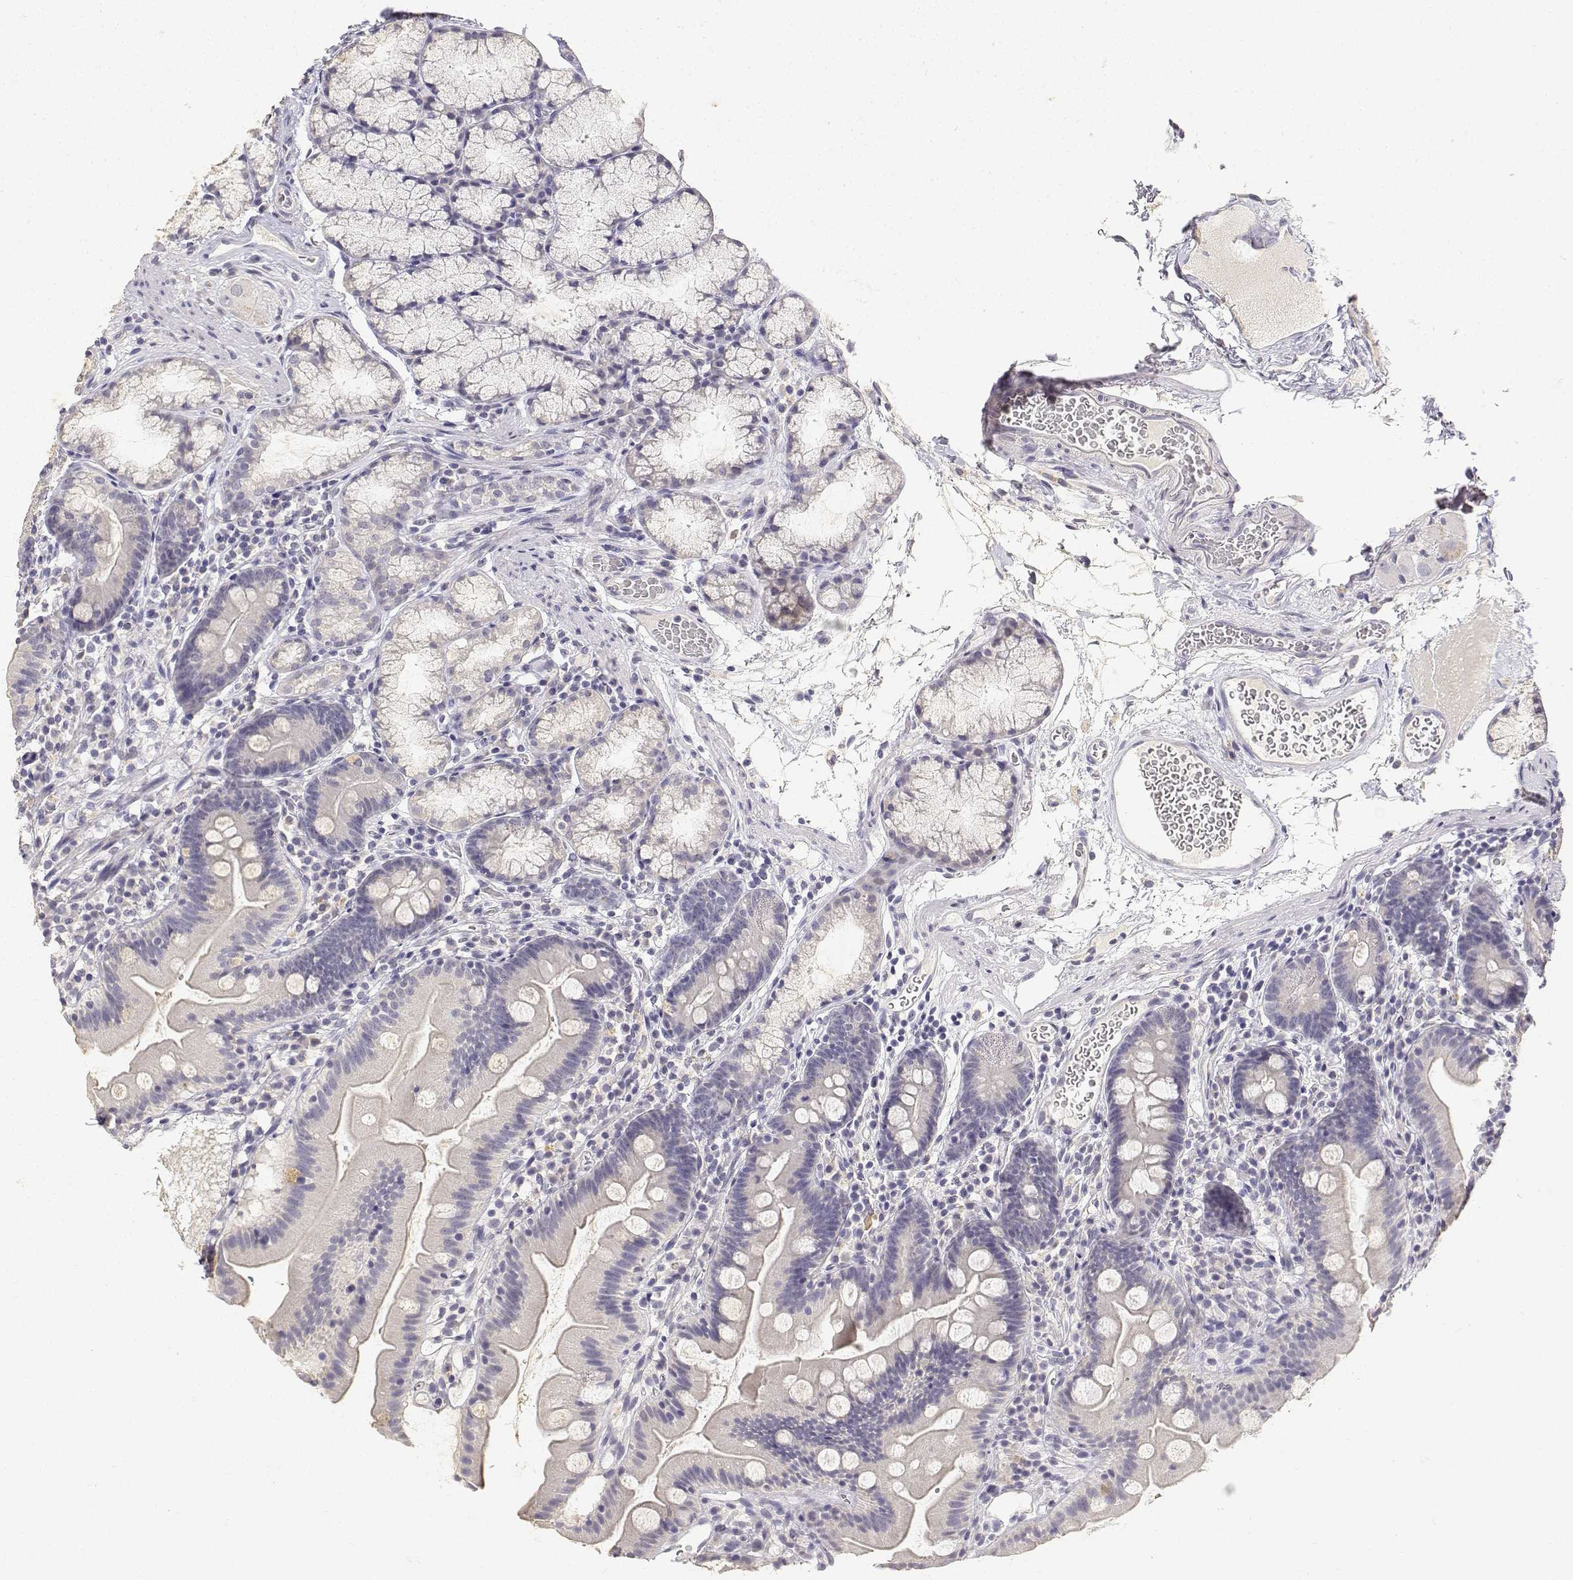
{"staining": {"intensity": "negative", "quantity": "none", "location": "none"}, "tissue": "duodenum", "cell_type": "Glandular cells", "image_type": "normal", "snomed": [{"axis": "morphology", "description": "Normal tissue, NOS"}, {"axis": "topography", "description": "Duodenum"}], "caption": "An IHC histopathology image of benign duodenum is shown. There is no staining in glandular cells of duodenum.", "gene": "PAEP", "patient": {"sex": "female", "age": 67}}